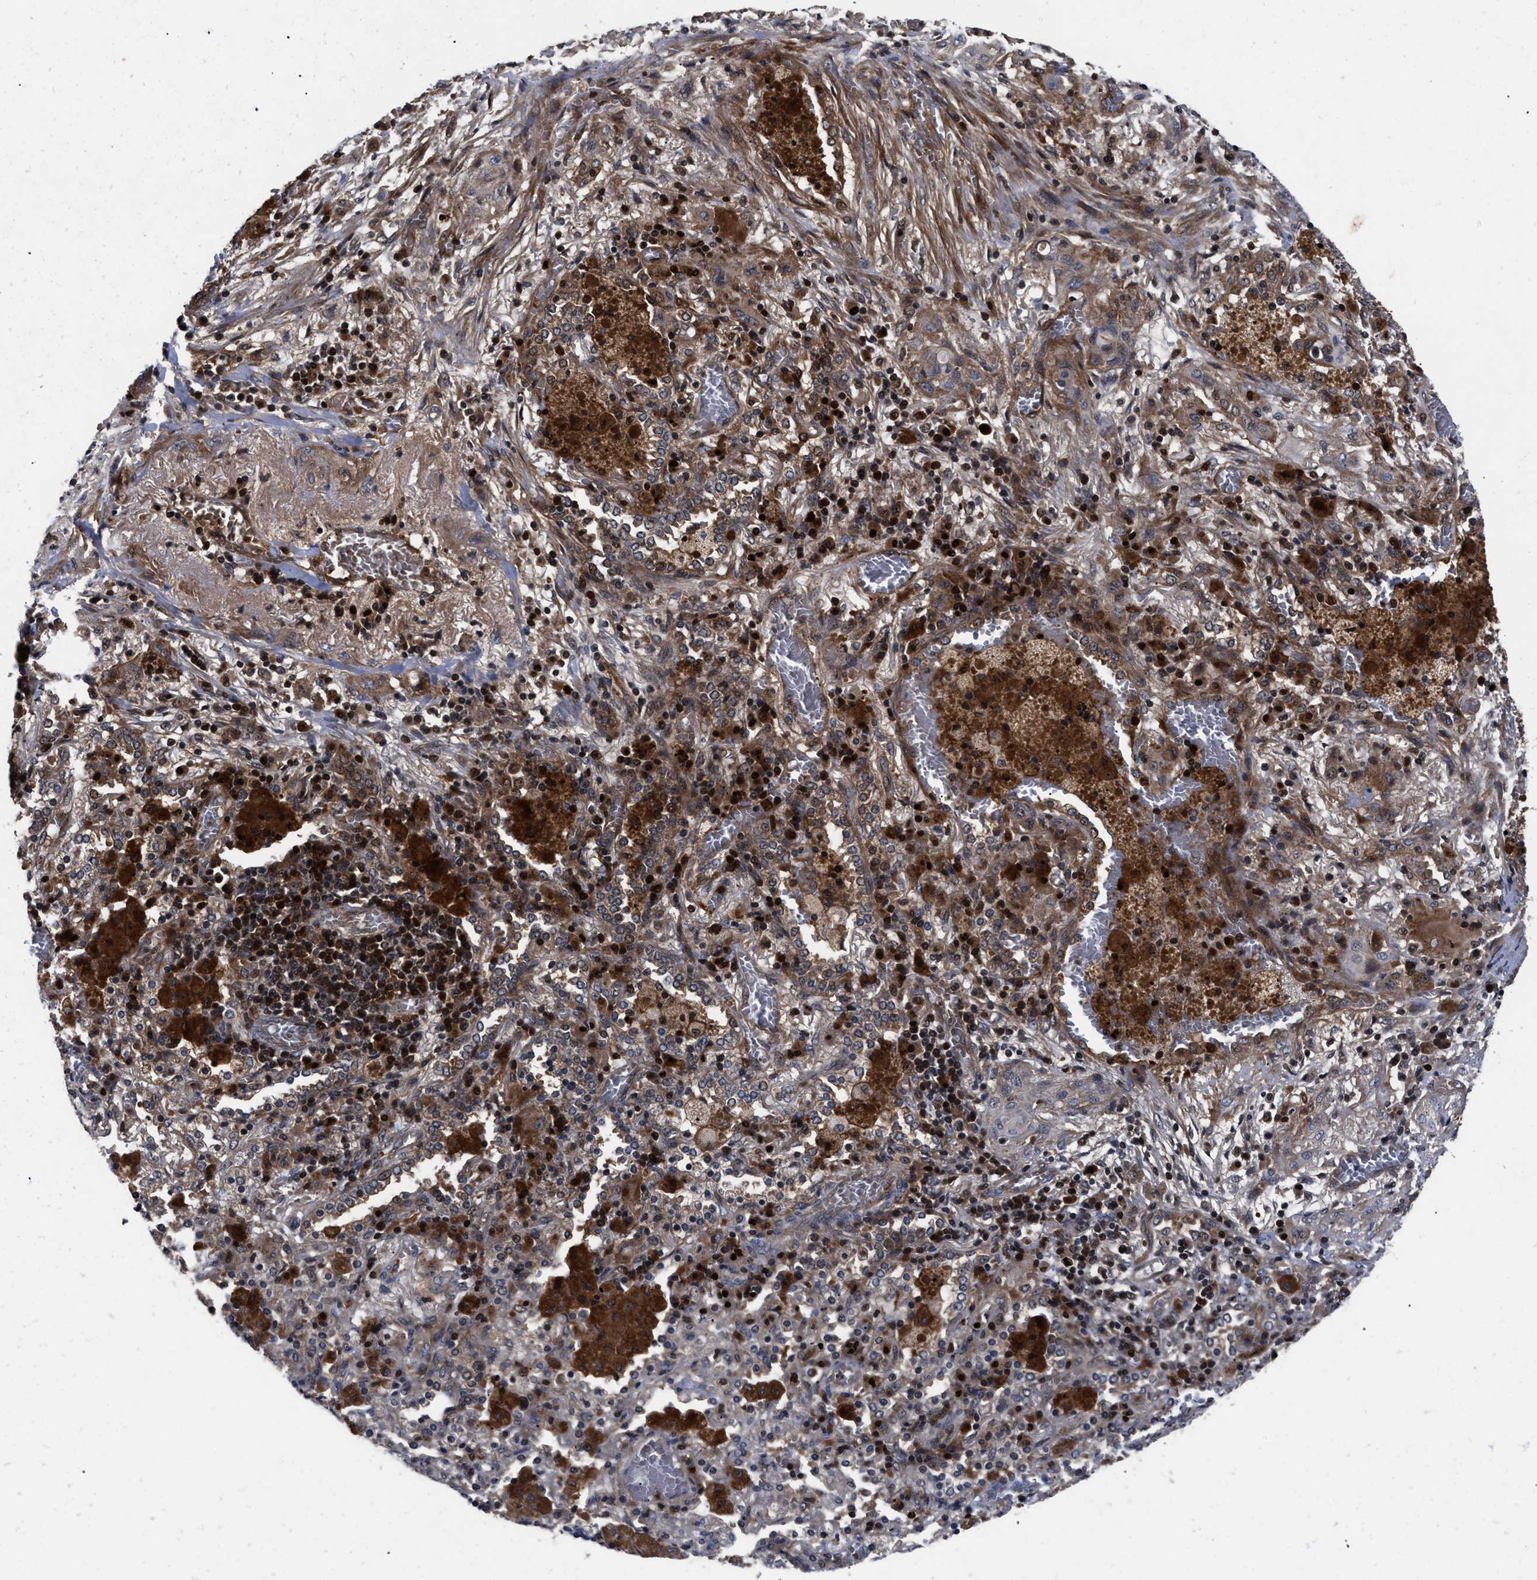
{"staining": {"intensity": "moderate", "quantity": "25%-75%", "location": "cytoplasmic/membranous"}, "tissue": "lung cancer", "cell_type": "Tumor cells", "image_type": "cancer", "snomed": [{"axis": "morphology", "description": "Squamous cell carcinoma, NOS"}, {"axis": "topography", "description": "Lung"}], "caption": "Lung squamous cell carcinoma was stained to show a protein in brown. There is medium levels of moderate cytoplasmic/membranous staining in about 25%-75% of tumor cells. (Stains: DAB in brown, nuclei in blue, Microscopy: brightfield microscopy at high magnification).", "gene": "FAM200A", "patient": {"sex": "female", "age": 47}}